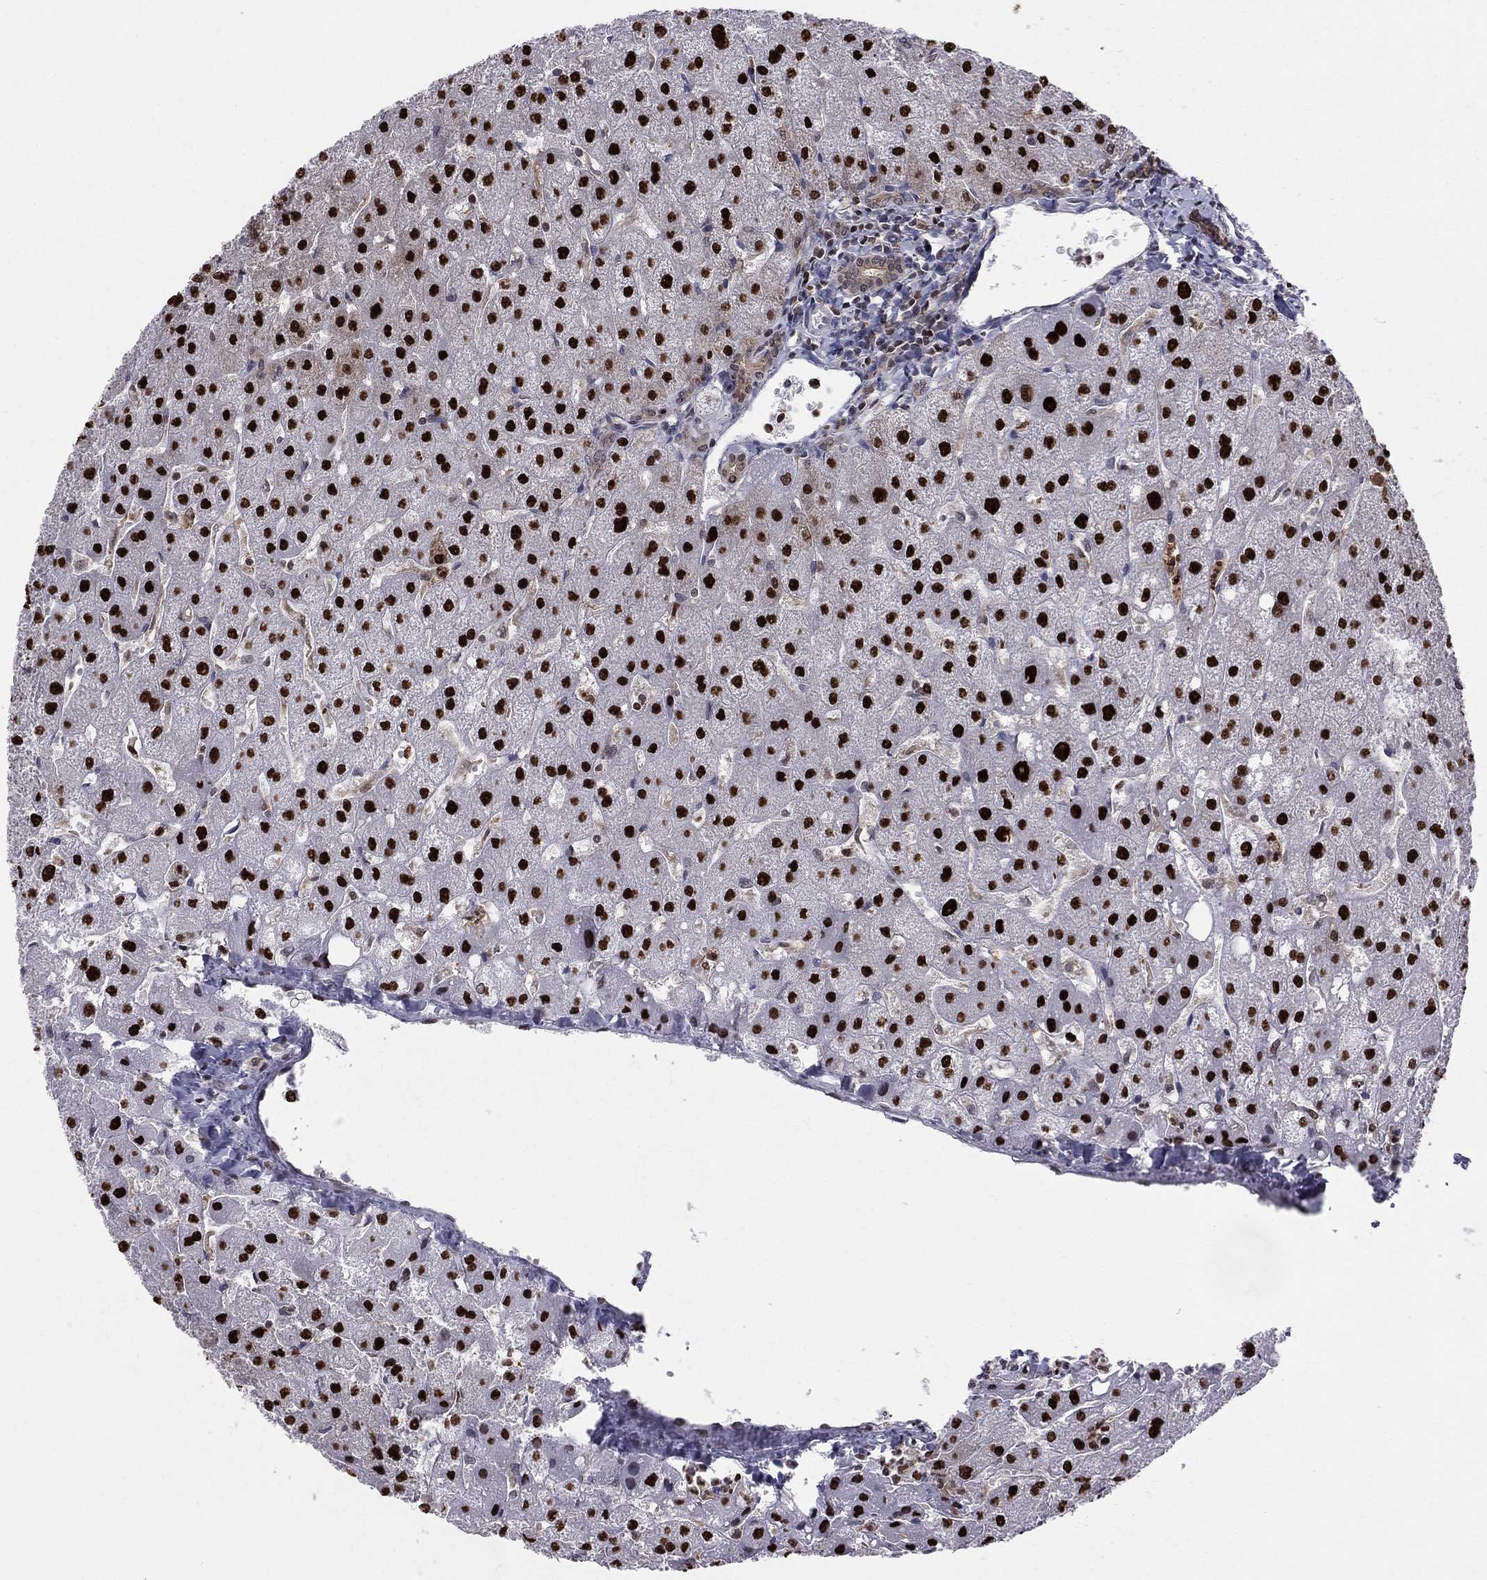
{"staining": {"intensity": "negative", "quantity": "none", "location": "none"}, "tissue": "liver", "cell_type": "Cholangiocytes", "image_type": "normal", "snomed": [{"axis": "morphology", "description": "Normal tissue, NOS"}, {"axis": "topography", "description": "Liver"}], "caption": "An immunohistochemistry (IHC) histopathology image of unremarkable liver is shown. There is no staining in cholangiocytes of liver.", "gene": "PCGF3", "patient": {"sex": "male", "age": 67}}